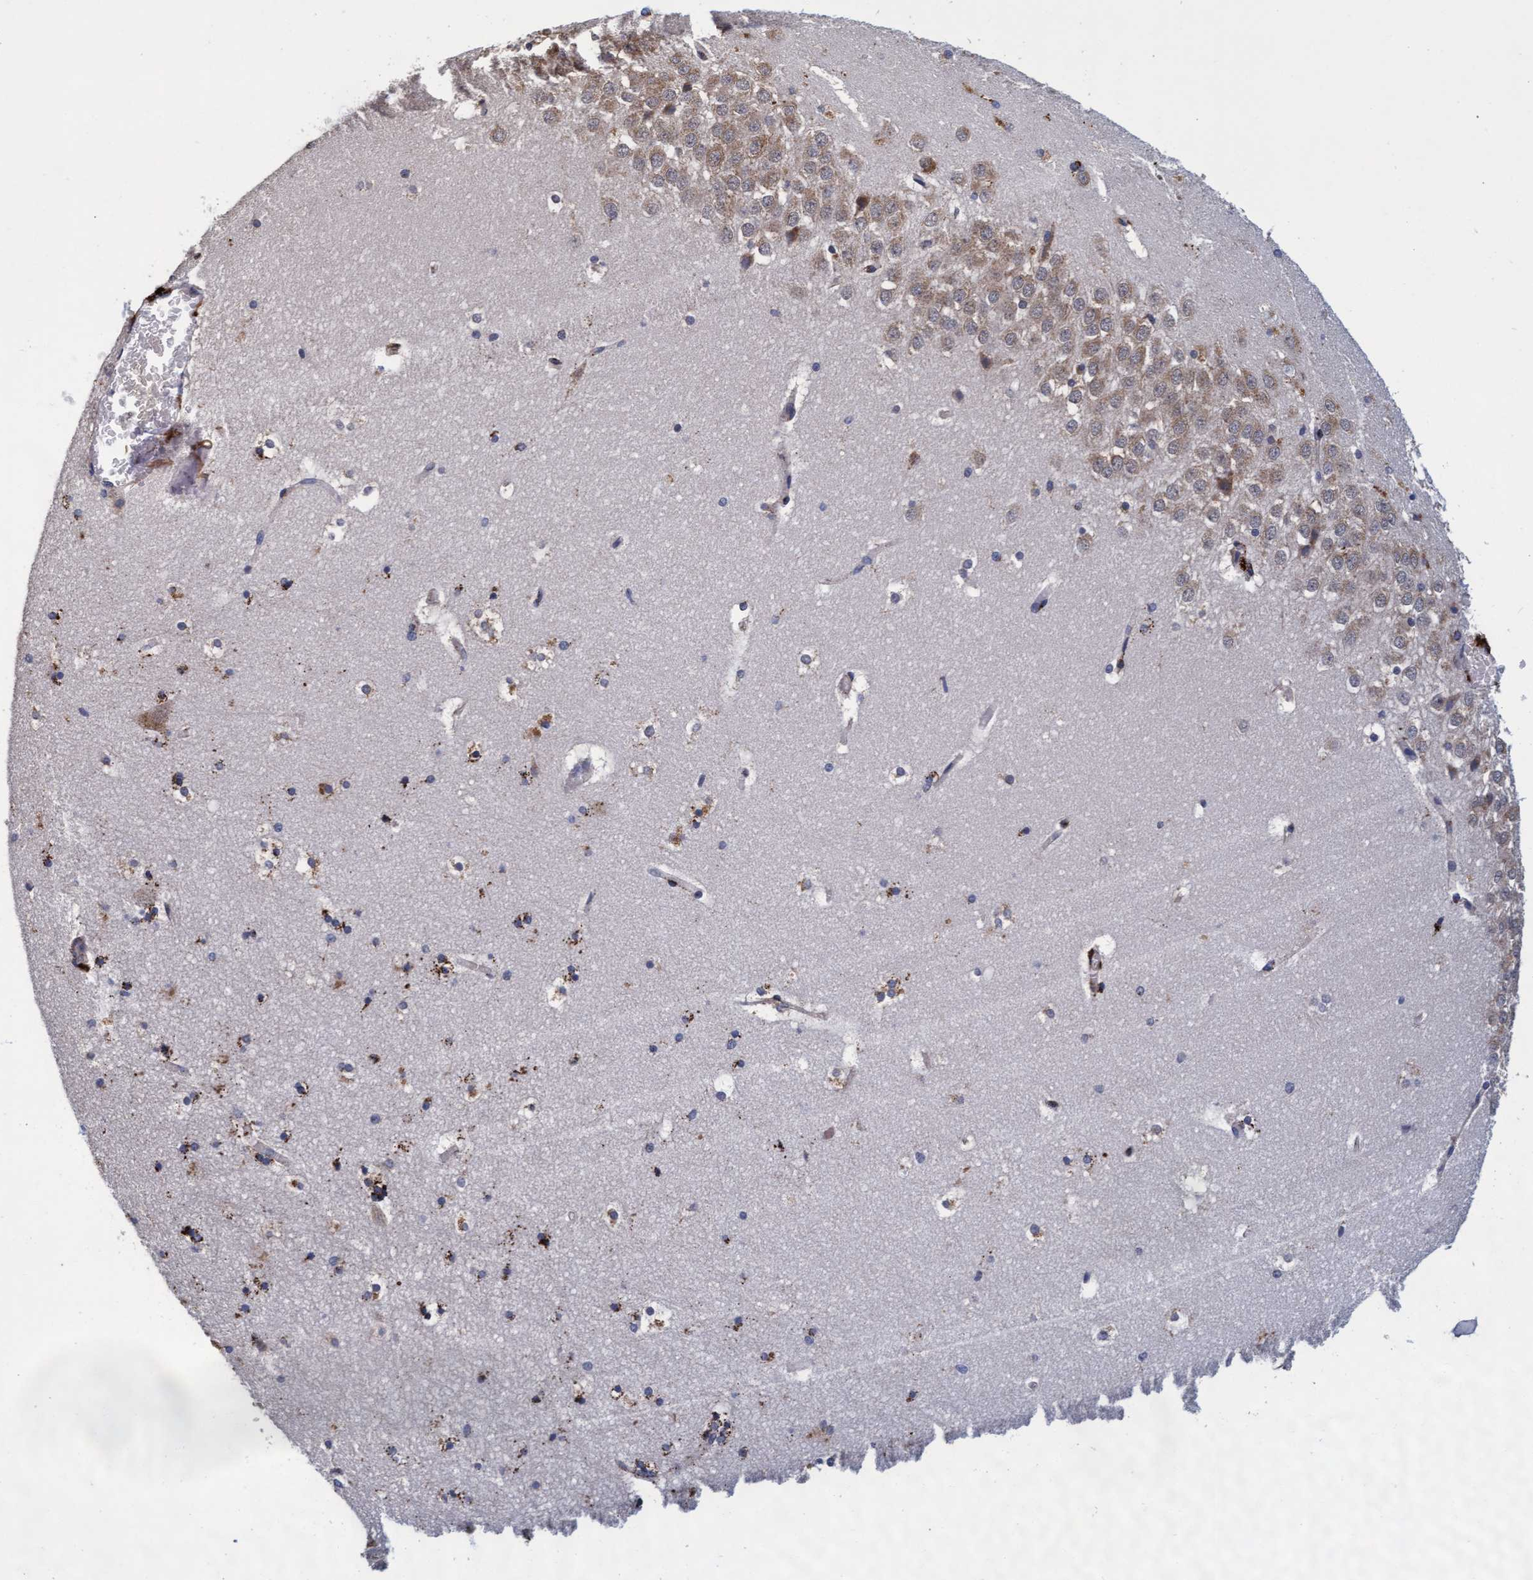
{"staining": {"intensity": "moderate", "quantity": ">75%", "location": "cytoplasmic/membranous"}, "tissue": "hippocampus", "cell_type": "Glial cells", "image_type": "normal", "snomed": [{"axis": "morphology", "description": "Normal tissue, NOS"}, {"axis": "topography", "description": "Hippocampus"}], "caption": "Moderate cytoplasmic/membranous protein expression is seen in approximately >75% of glial cells in hippocampus.", "gene": "CPQ", "patient": {"sex": "male", "age": 45}}